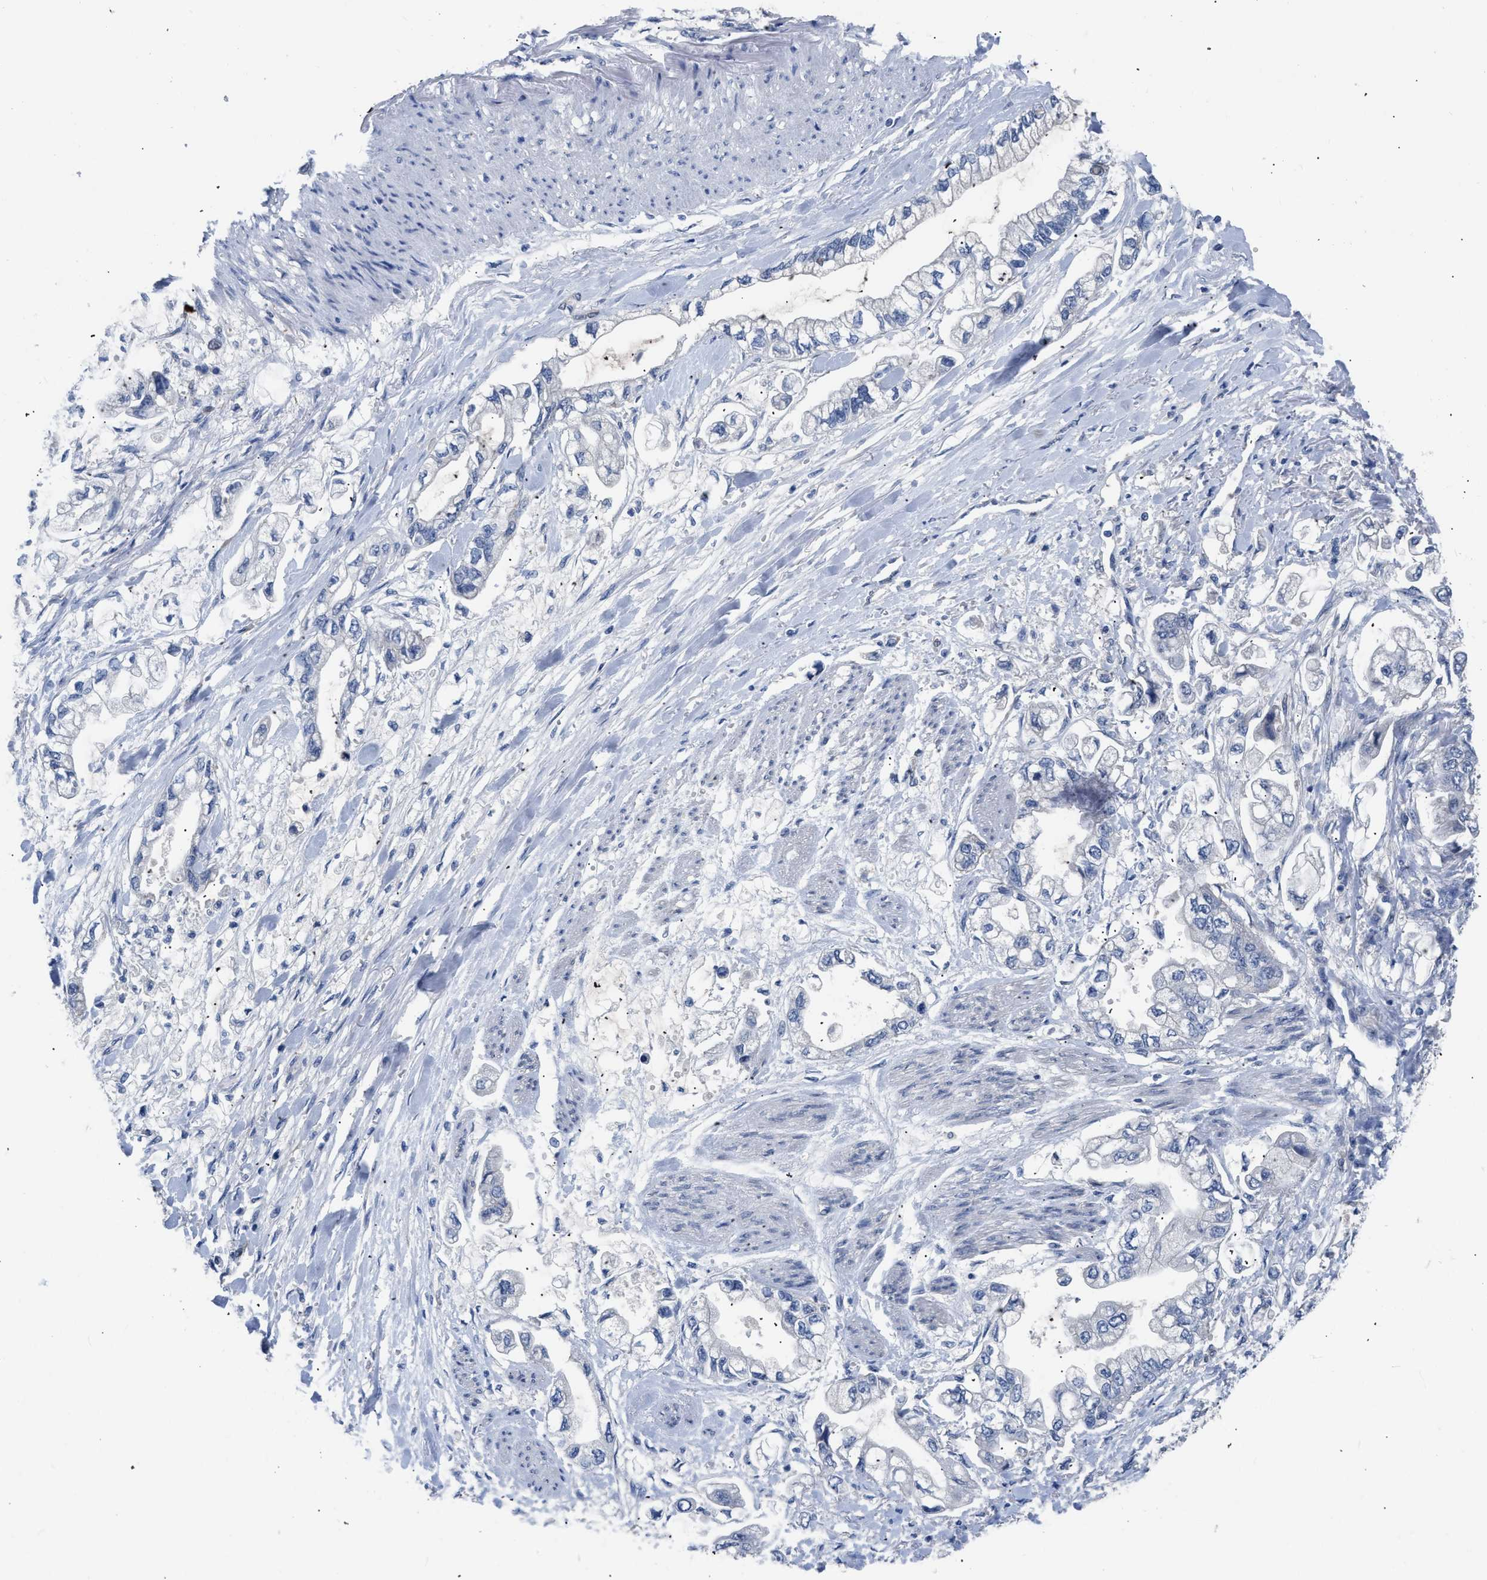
{"staining": {"intensity": "negative", "quantity": "none", "location": "none"}, "tissue": "stomach cancer", "cell_type": "Tumor cells", "image_type": "cancer", "snomed": [{"axis": "morphology", "description": "Normal tissue, NOS"}, {"axis": "morphology", "description": "Adenocarcinoma, NOS"}, {"axis": "topography", "description": "Stomach"}], "caption": "This is an immunohistochemistry (IHC) histopathology image of stomach cancer. There is no staining in tumor cells.", "gene": "RBP1", "patient": {"sex": "male", "age": 62}}